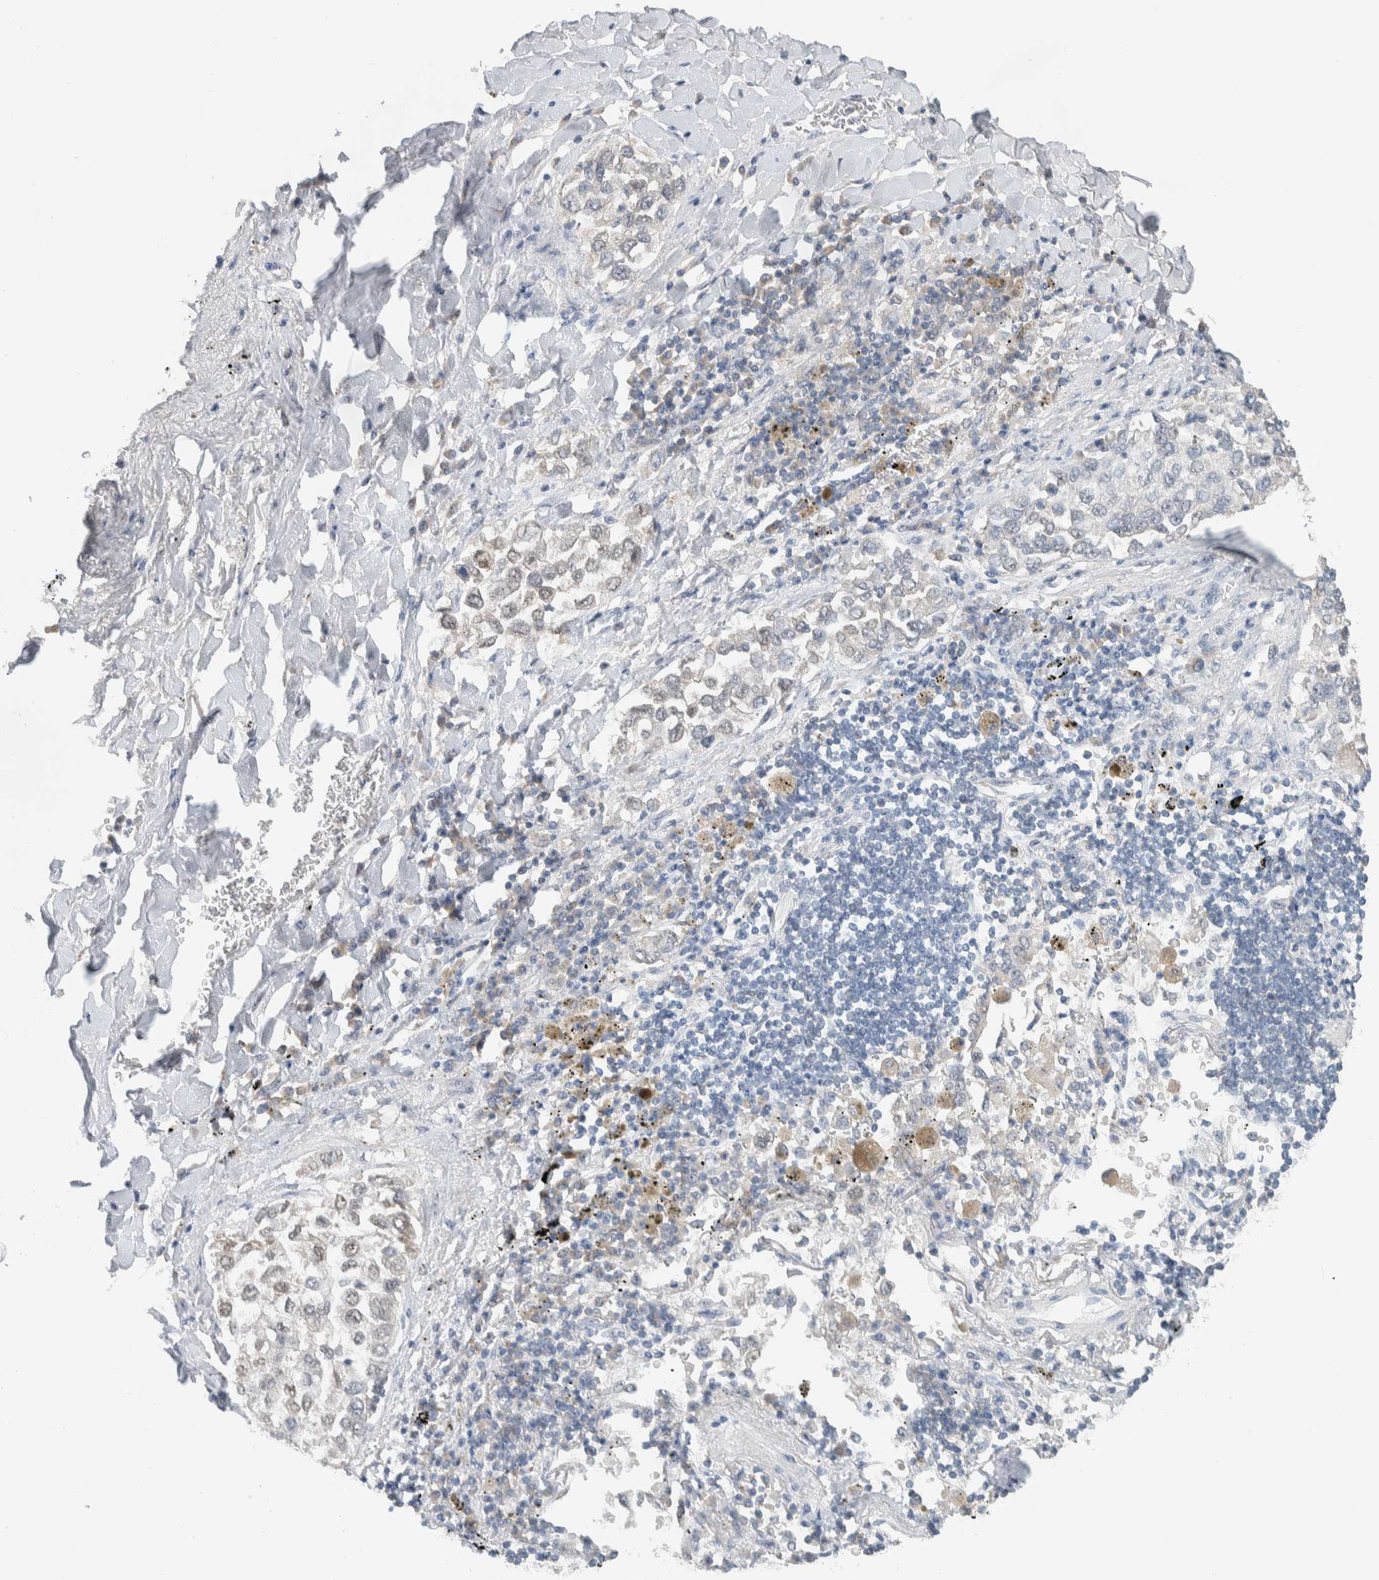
{"staining": {"intensity": "negative", "quantity": "none", "location": "none"}, "tissue": "lung cancer", "cell_type": "Tumor cells", "image_type": "cancer", "snomed": [{"axis": "morphology", "description": "Inflammation, NOS"}, {"axis": "morphology", "description": "Adenocarcinoma, NOS"}, {"axis": "topography", "description": "Lung"}], "caption": "Immunohistochemical staining of human adenocarcinoma (lung) demonstrates no significant staining in tumor cells.", "gene": "DEPTOR", "patient": {"sex": "male", "age": 63}}